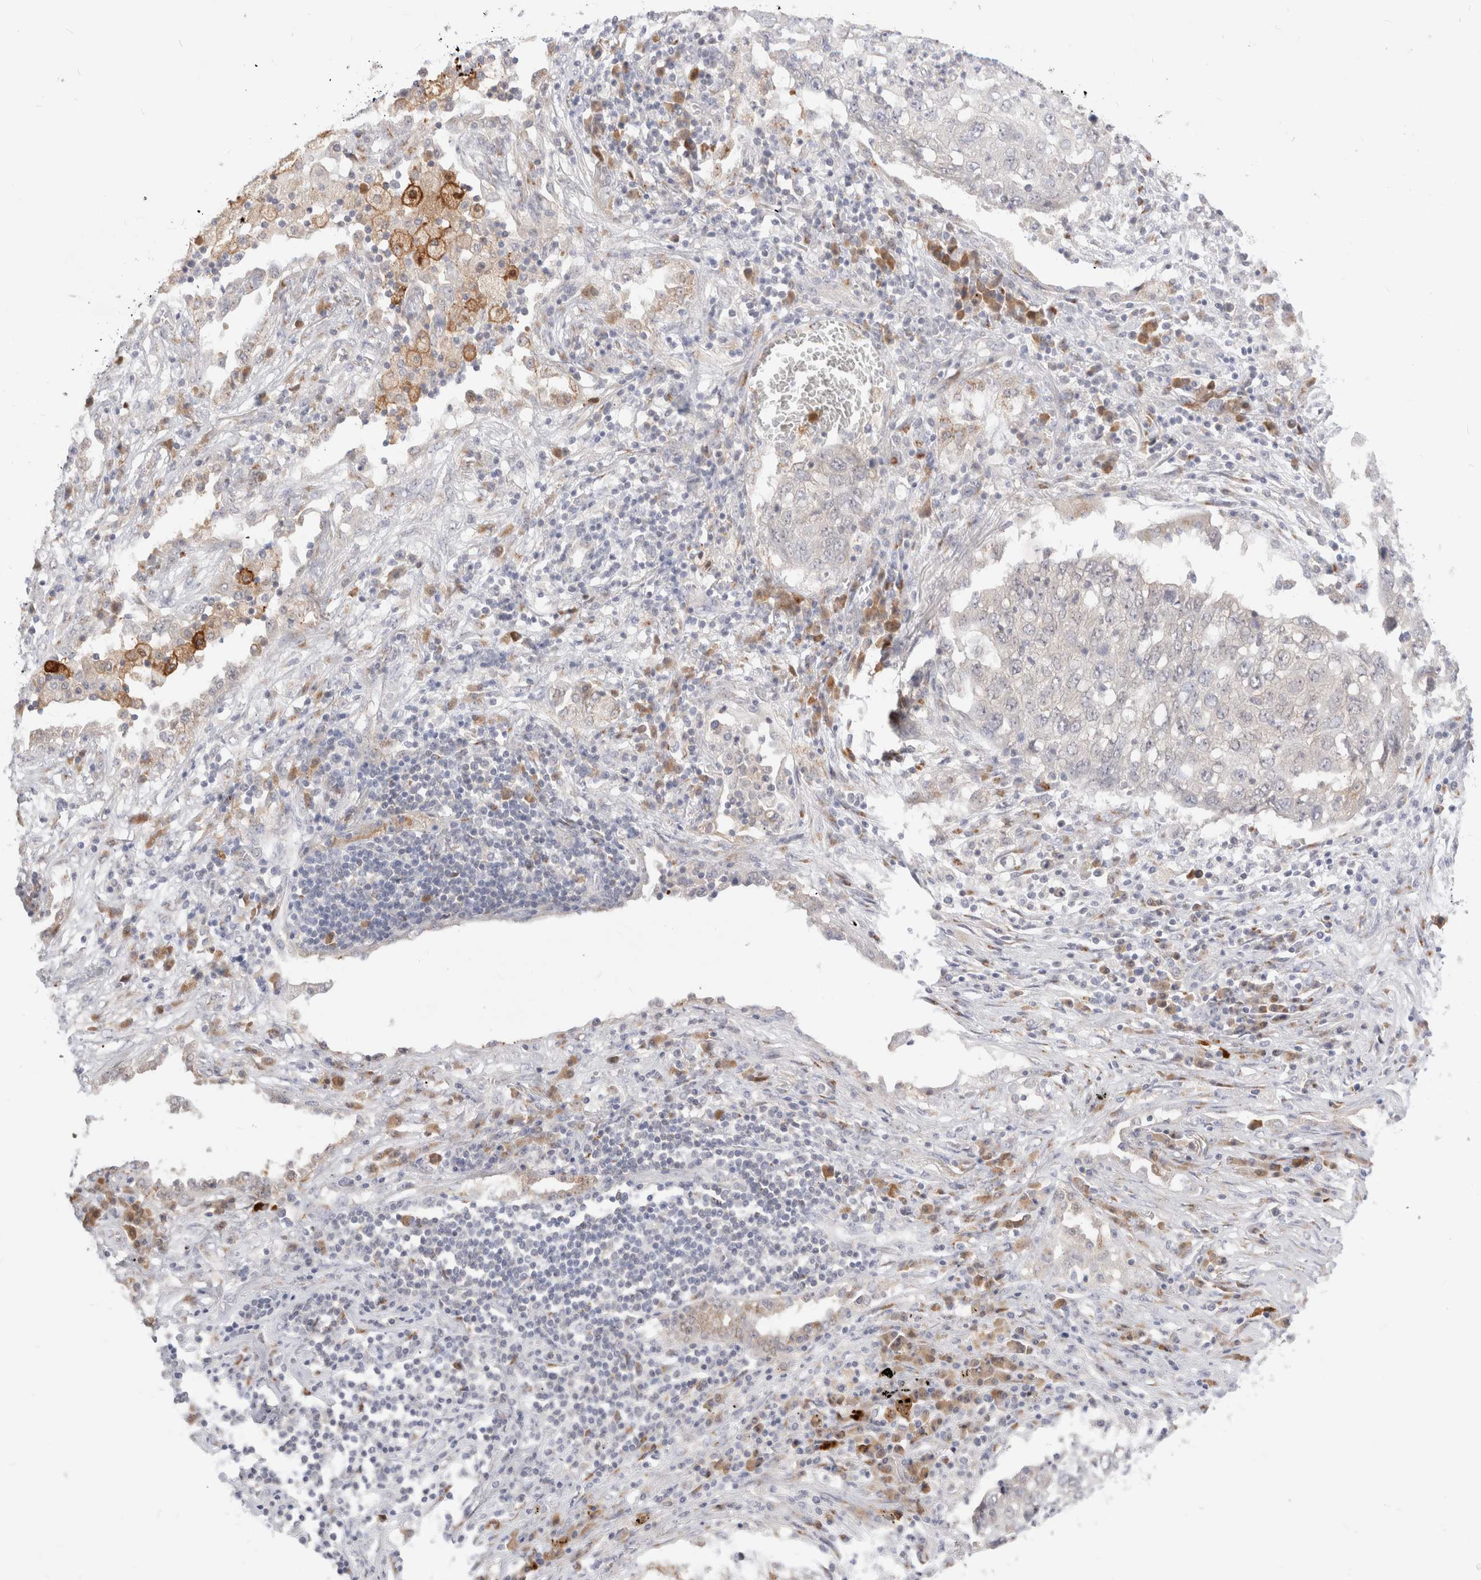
{"staining": {"intensity": "negative", "quantity": "none", "location": "none"}, "tissue": "lung cancer", "cell_type": "Tumor cells", "image_type": "cancer", "snomed": [{"axis": "morphology", "description": "Squamous cell carcinoma, NOS"}, {"axis": "topography", "description": "Lung"}], "caption": "Lung cancer (squamous cell carcinoma) stained for a protein using IHC demonstrates no staining tumor cells.", "gene": "EFCAB13", "patient": {"sex": "female", "age": 63}}